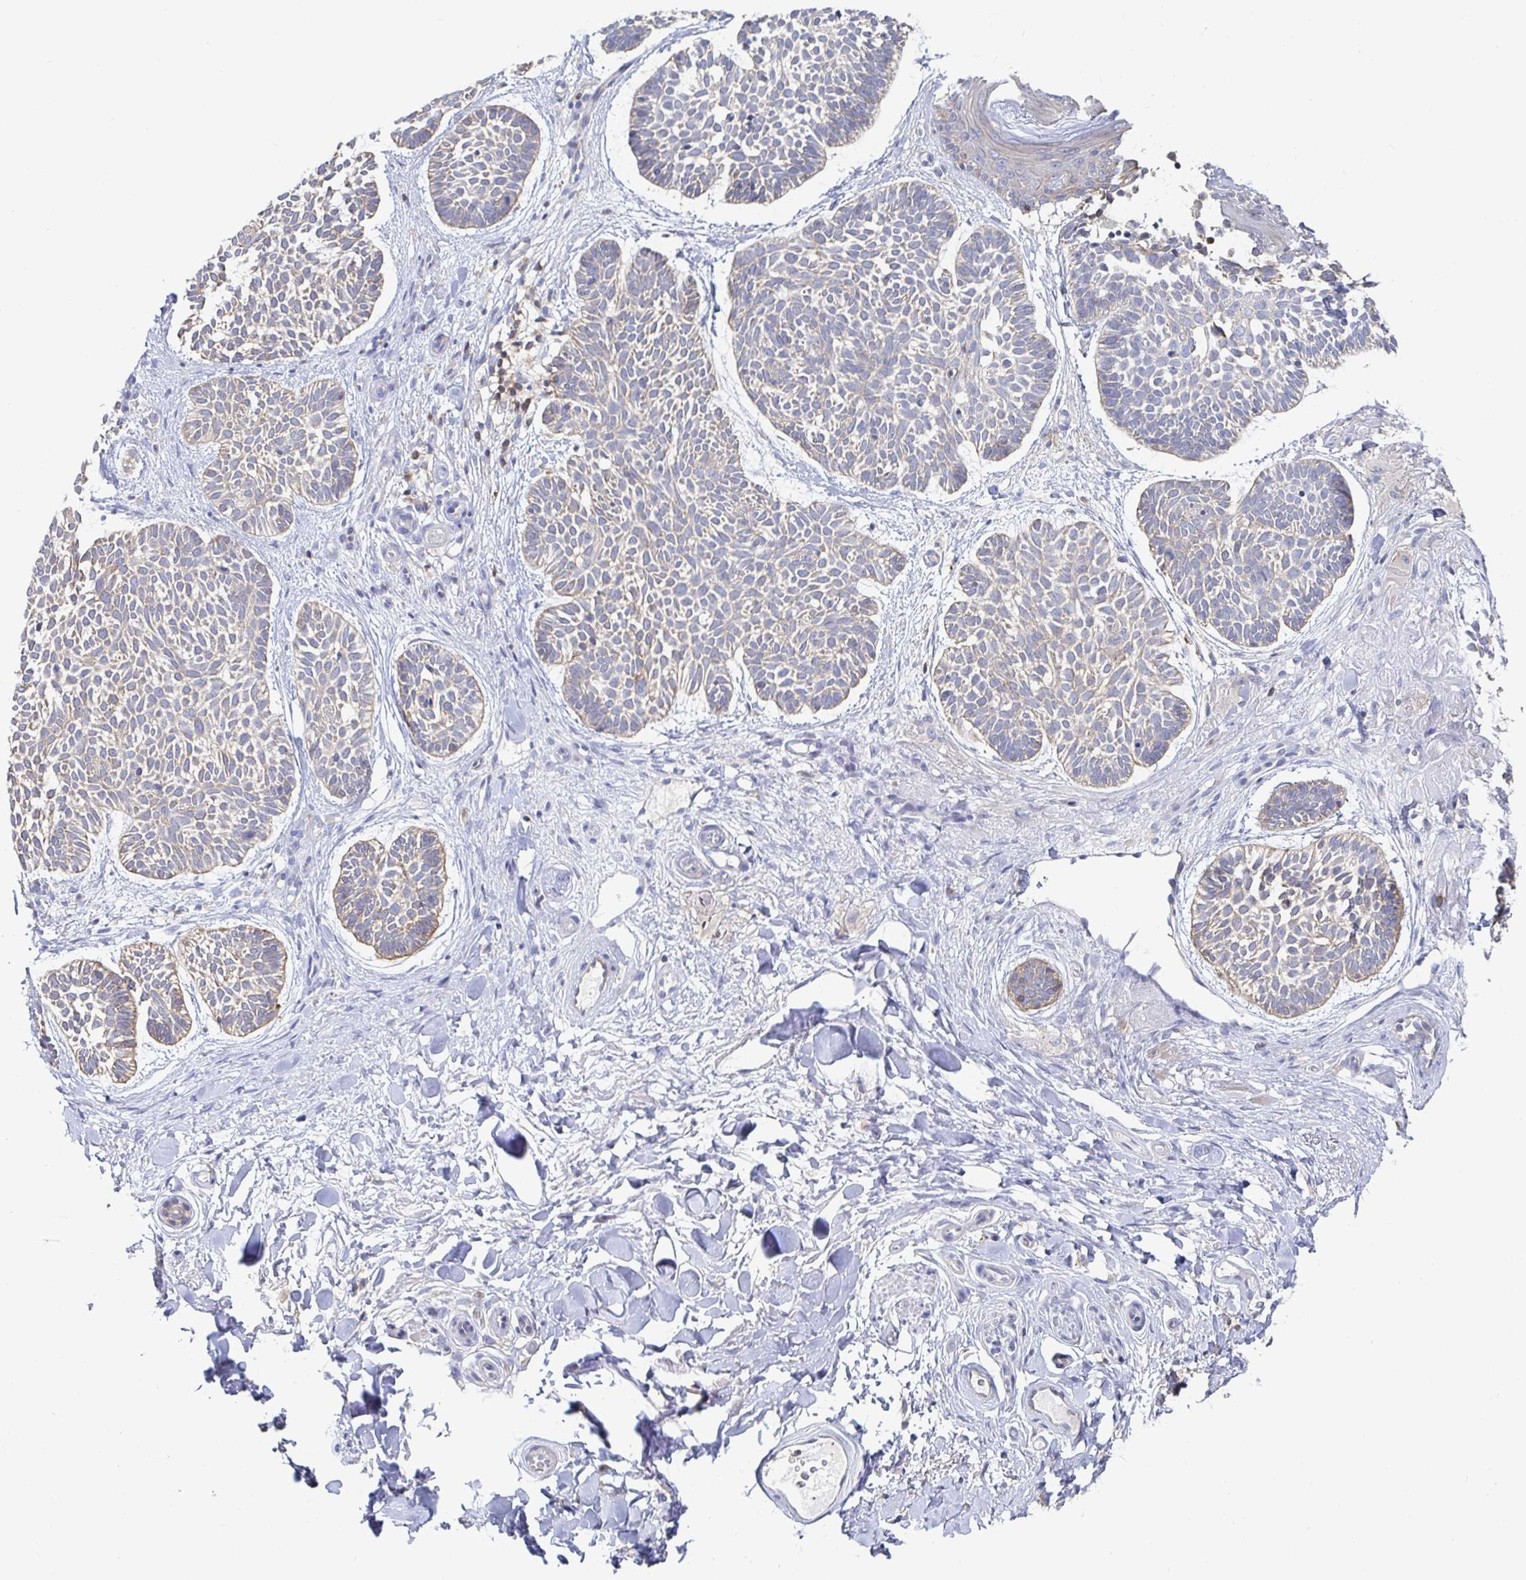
{"staining": {"intensity": "weak", "quantity": "25%-75%", "location": "cytoplasmic/membranous"}, "tissue": "skin cancer", "cell_type": "Tumor cells", "image_type": "cancer", "snomed": [{"axis": "morphology", "description": "Basal cell carcinoma"}, {"axis": "topography", "description": "Skin"}], "caption": "Approximately 25%-75% of tumor cells in human skin cancer exhibit weak cytoplasmic/membranous protein expression as visualized by brown immunohistochemical staining.", "gene": "PIK3CD", "patient": {"sex": "male", "age": 89}}